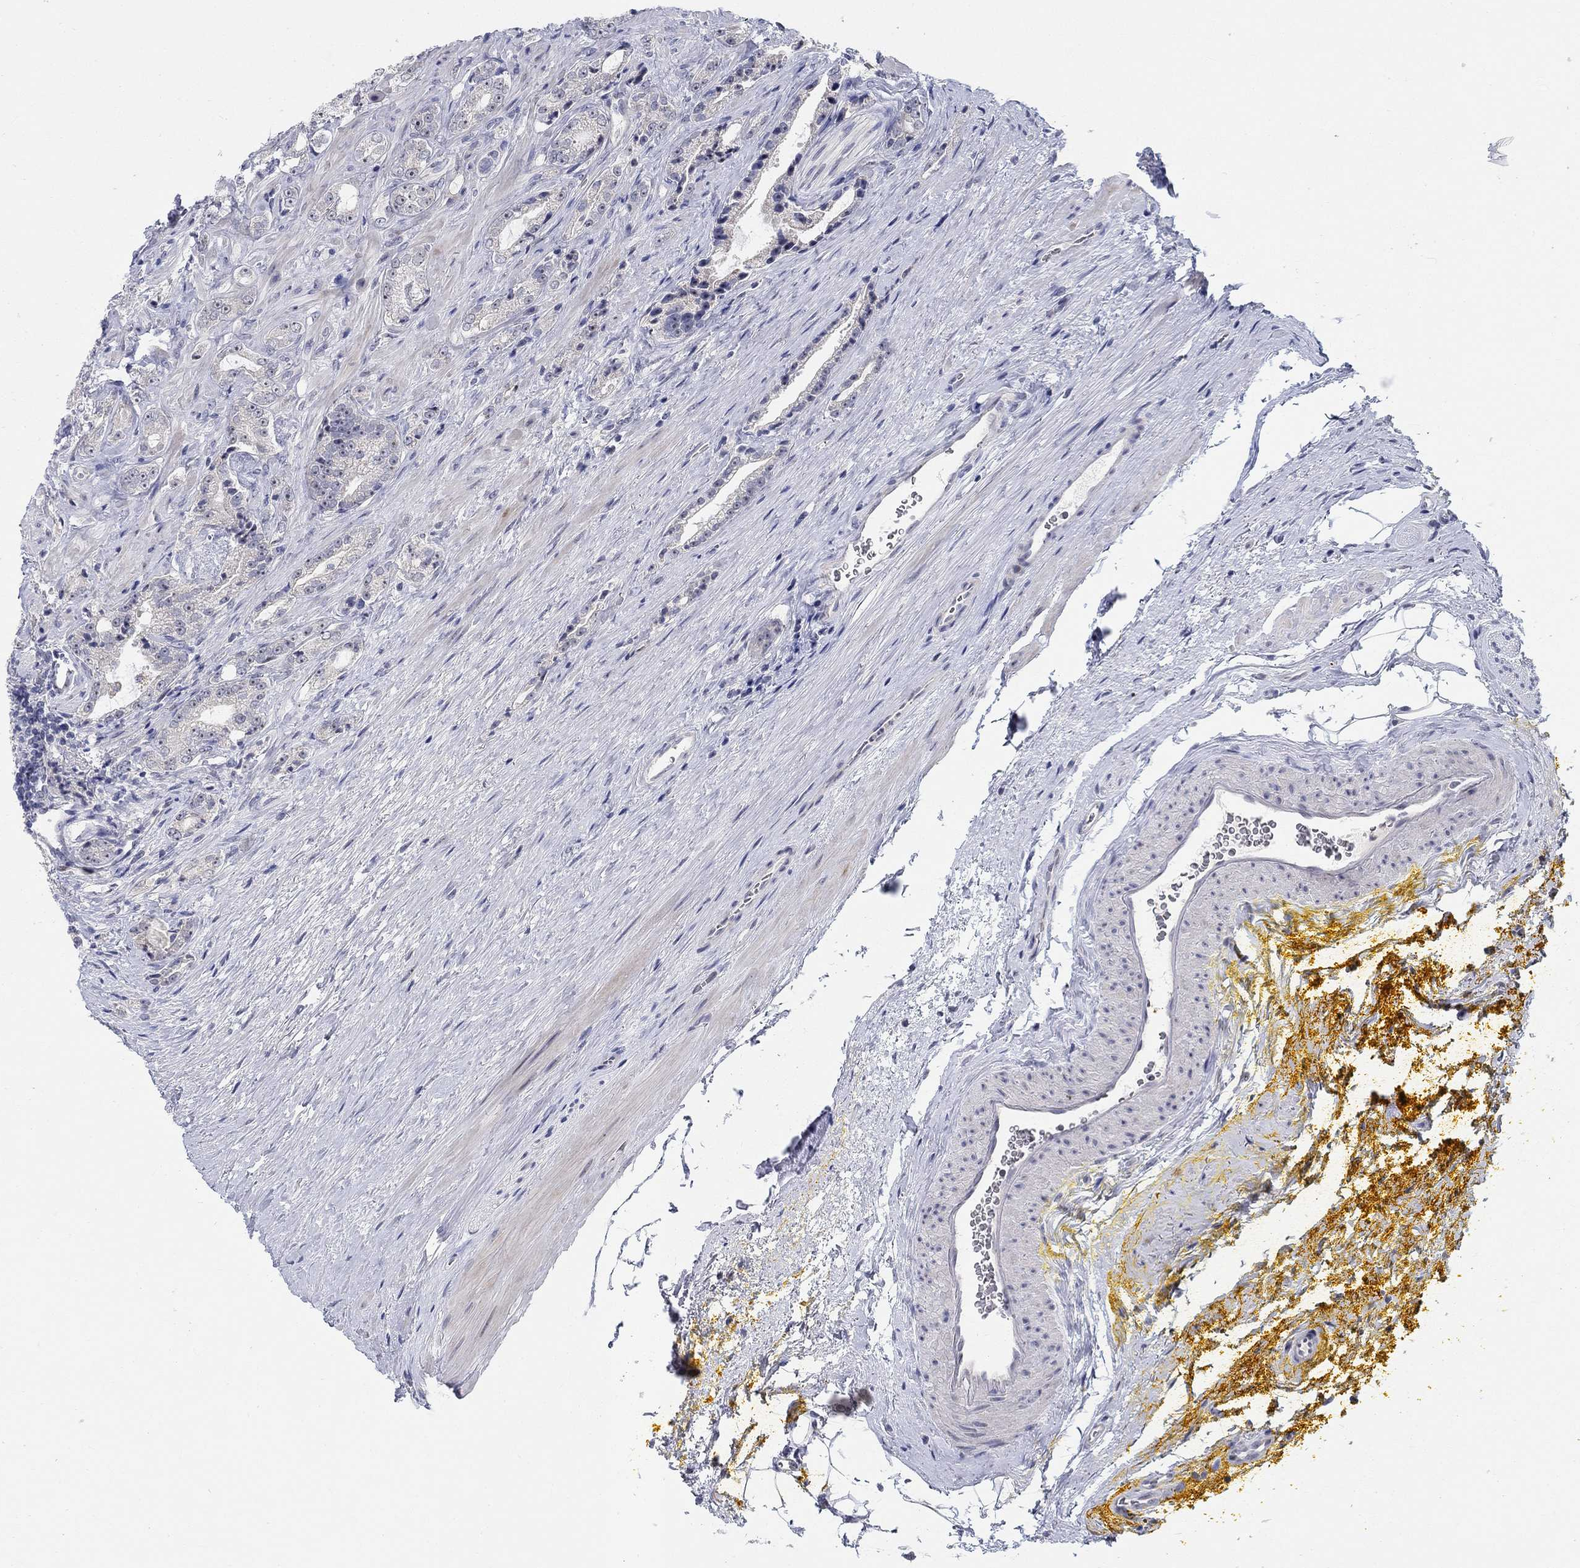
{"staining": {"intensity": "negative", "quantity": "none", "location": "none"}, "tissue": "prostate cancer", "cell_type": "Tumor cells", "image_type": "cancer", "snomed": [{"axis": "morphology", "description": "Adenocarcinoma, NOS"}, {"axis": "topography", "description": "Prostate"}], "caption": "The image exhibits no significant positivity in tumor cells of prostate cancer (adenocarcinoma).", "gene": "SMIM18", "patient": {"sex": "male", "age": 67}}